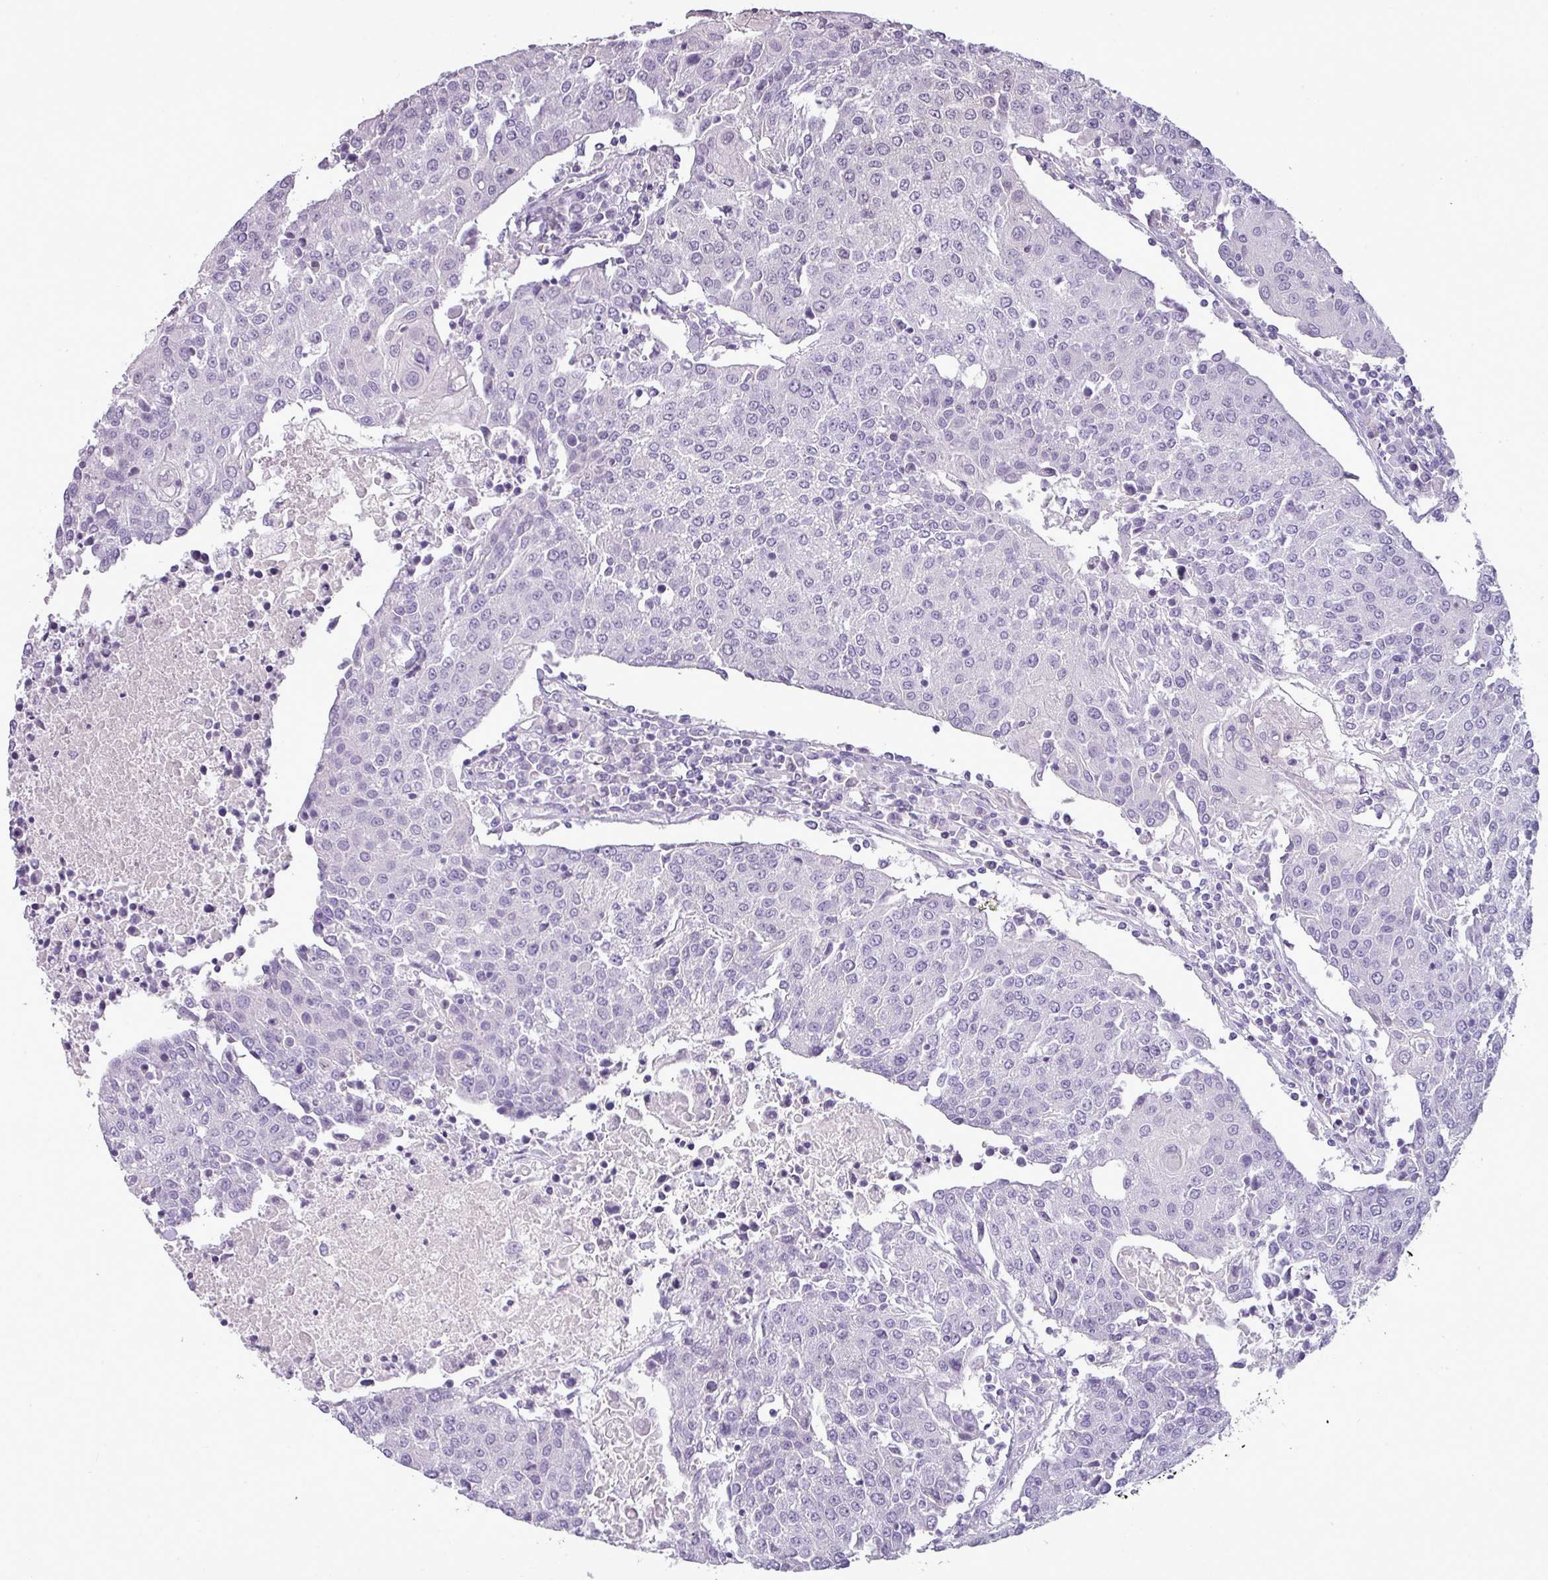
{"staining": {"intensity": "negative", "quantity": "none", "location": "none"}, "tissue": "urothelial cancer", "cell_type": "Tumor cells", "image_type": "cancer", "snomed": [{"axis": "morphology", "description": "Urothelial carcinoma, High grade"}, {"axis": "topography", "description": "Urinary bladder"}], "caption": "Image shows no significant protein positivity in tumor cells of urothelial cancer.", "gene": "TMEM91", "patient": {"sex": "female", "age": 85}}